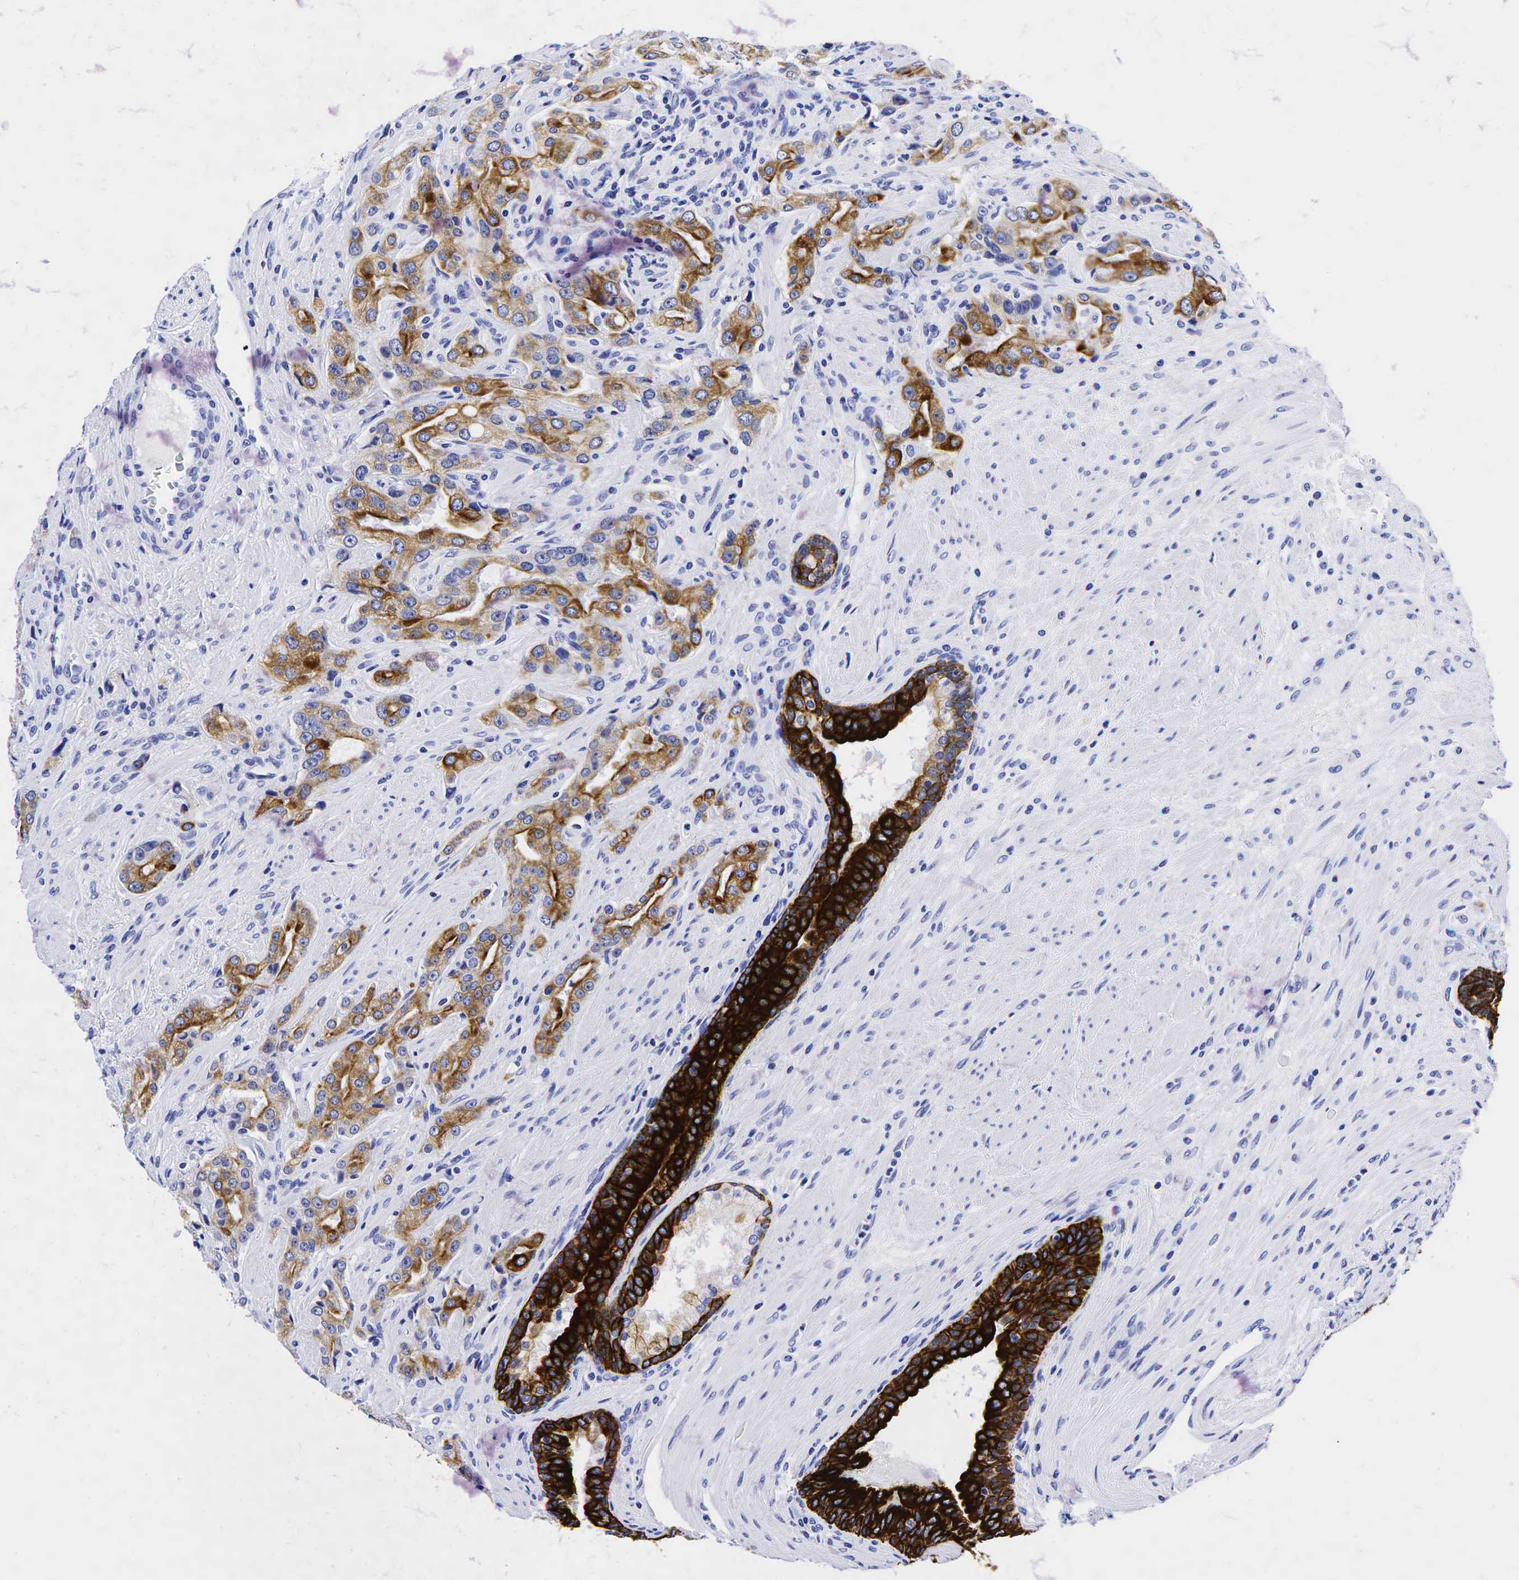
{"staining": {"intensity": "moderate", "quantity": ">75%", "location": "cytoplasmic/membranous"}, "tissue": "prostate cancer", "cell_type": "Tumor cells", "image_type": "cancer", "snomed": [{"axis": "morphology", "description": "Adenocarcinoma, Medium grade"}, {"axis": "topography", "description": "Prostate"}], "caption": "Immunohistochemistry (IHC) (DAB (3,3'-diaminobenzidine)) staining of prostate cancer (adenocarcinoma (medium-grade)) demonstrates moderate cytoplasmic/membranous protein positivity in about >75% of tumor cells. The staining was performed using DAB, with brown indicating positive protein expression. Nuclei are stained blue with hematoxylin.", "gene": "KRT19", "patient": {"sex": "male", "age": 72}}